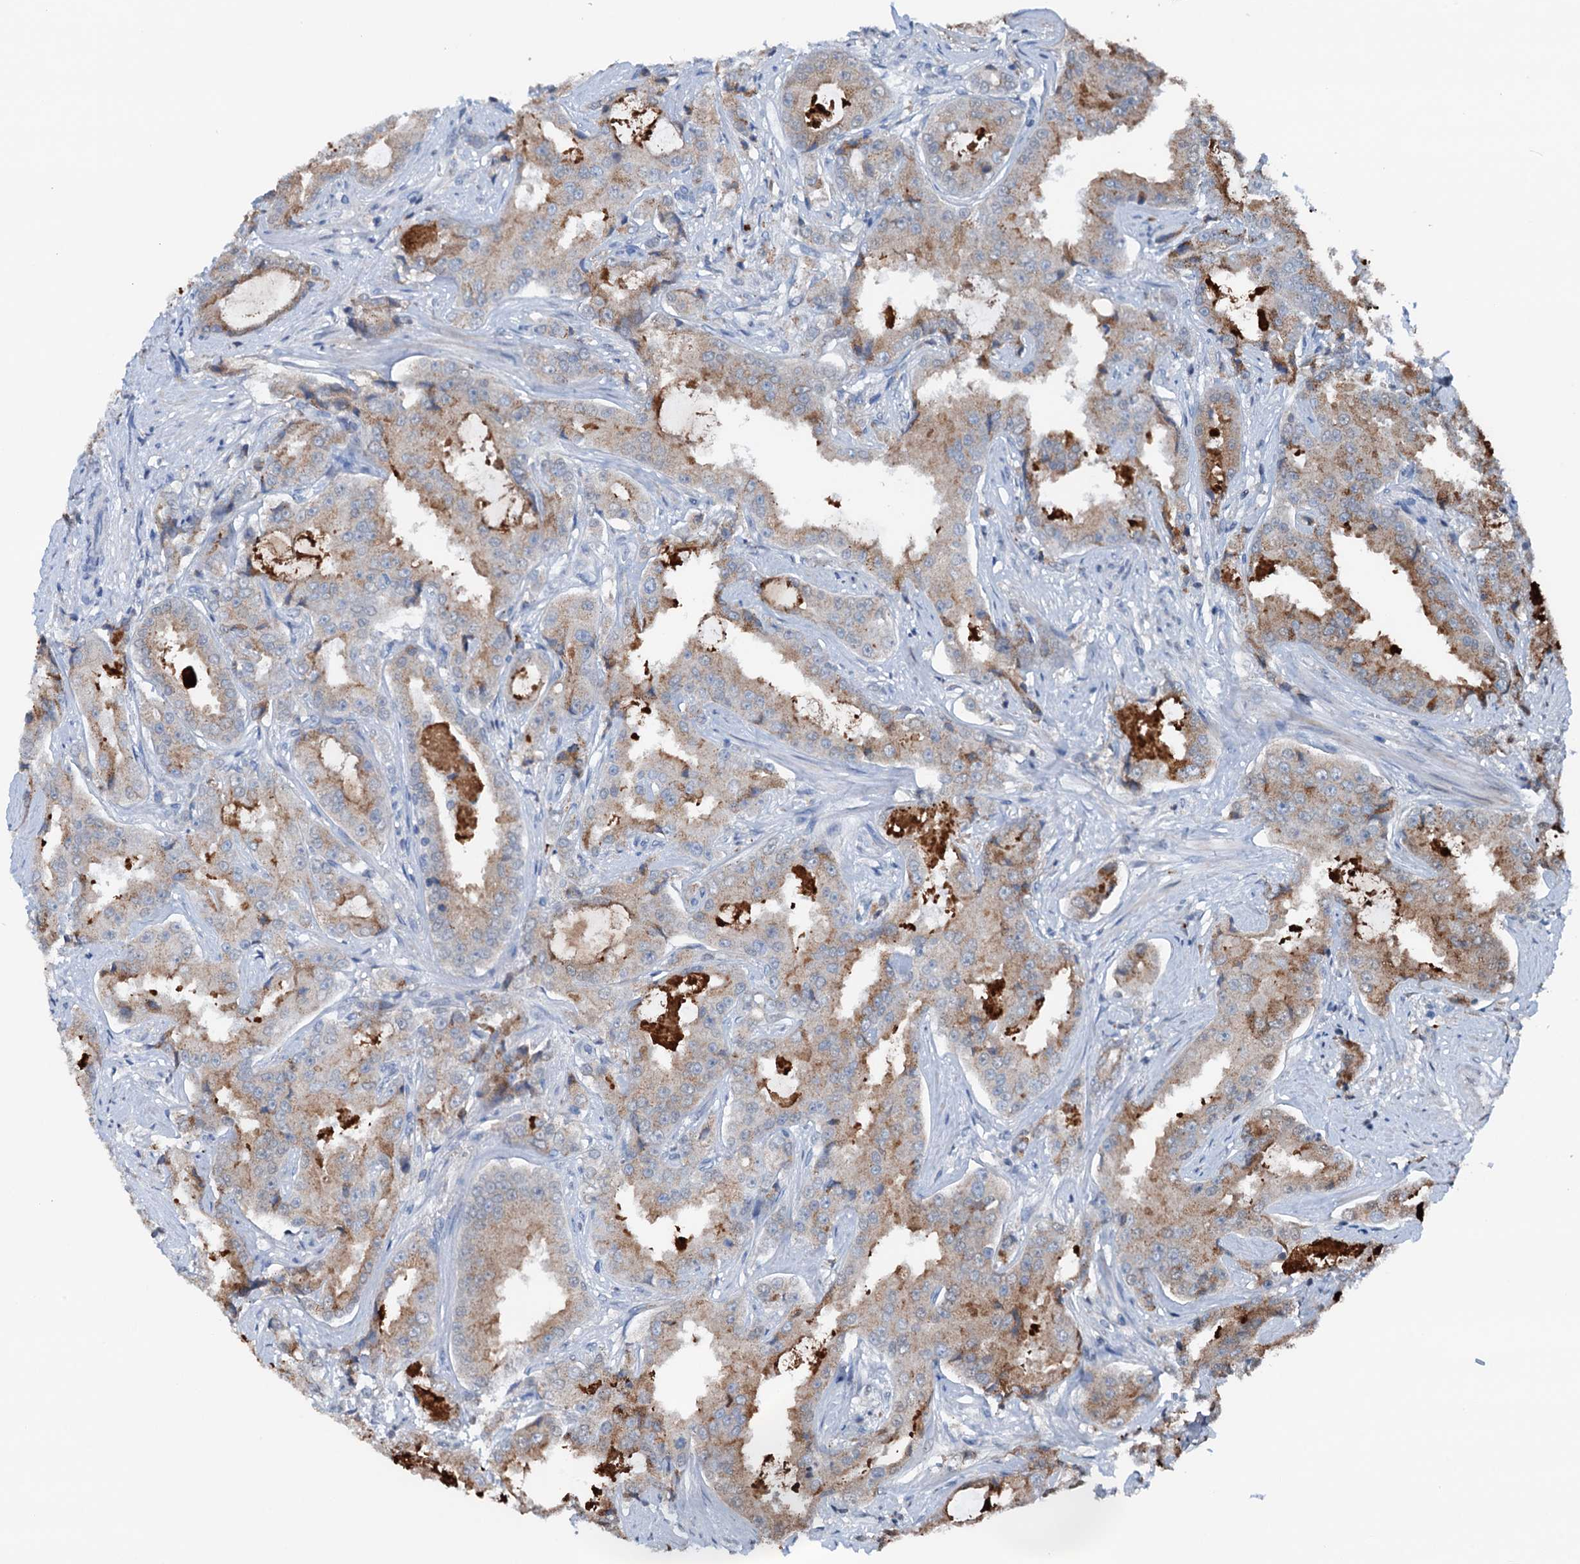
{"staining": {"intensity": "weak", "quantity": ">75%", "location": "cytoplasmic/membranous"}, "tissue": "prostate cancer", "cell_type": "Tumor cells", "image_type": "cancer", "snomed": [{"axis": "morphology", "description": "Adenocarcinoma, High grade"}, {"axis": "topography", "description": "Prostate"}], "caption": "This micrograph shows IHC staining of human high-grade adenocarcinoma (prostate), with low weak cytoplasmic/membranous staining in approximately >75% of tumor cells.", "gene": "SHLD1", "patient": {"sex": "male", "age": 73}}